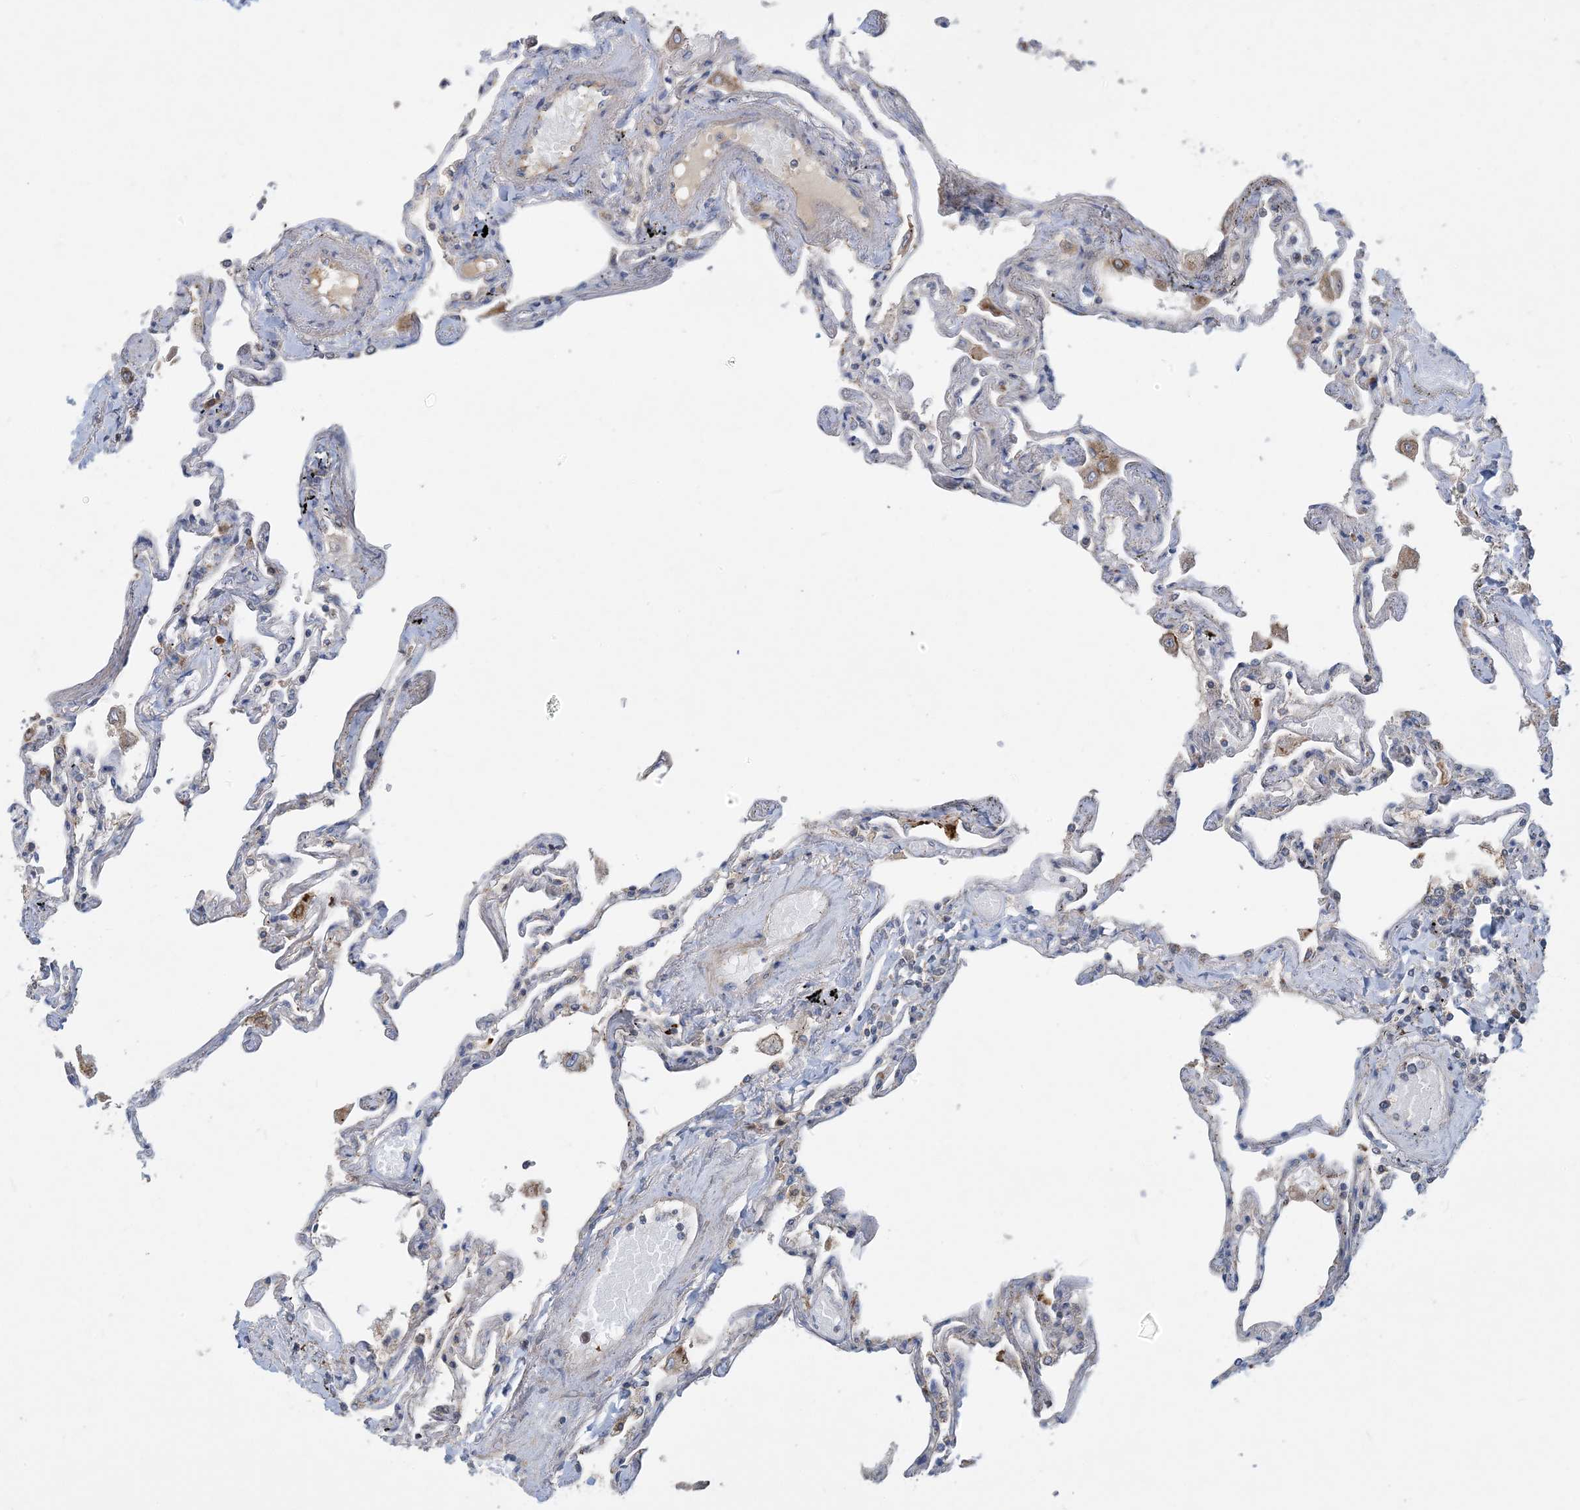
{"staining": {"intensity": "moderate", "quantity": "<25%", "location": "cytoplasmic/membranous"}, "tissue": "lung", "cell_type": "Alveolar cells", "image_type": "normal", "snomed": [{"axis": "morphology", "description": "Normal tissue, NOS"}, {"axis": "topography", "description": "Lung"}], "caption": "Immunohistochemistry (IHC) (DAB (3,3'-diaminobenzidine)) staining of normal human lung exhibits moderate cytoplasmic/membranous protein expression in about <25% of alveolar cells.", "gene": "ECHDC1", "patient": {"sex": "female", "age": 67}}